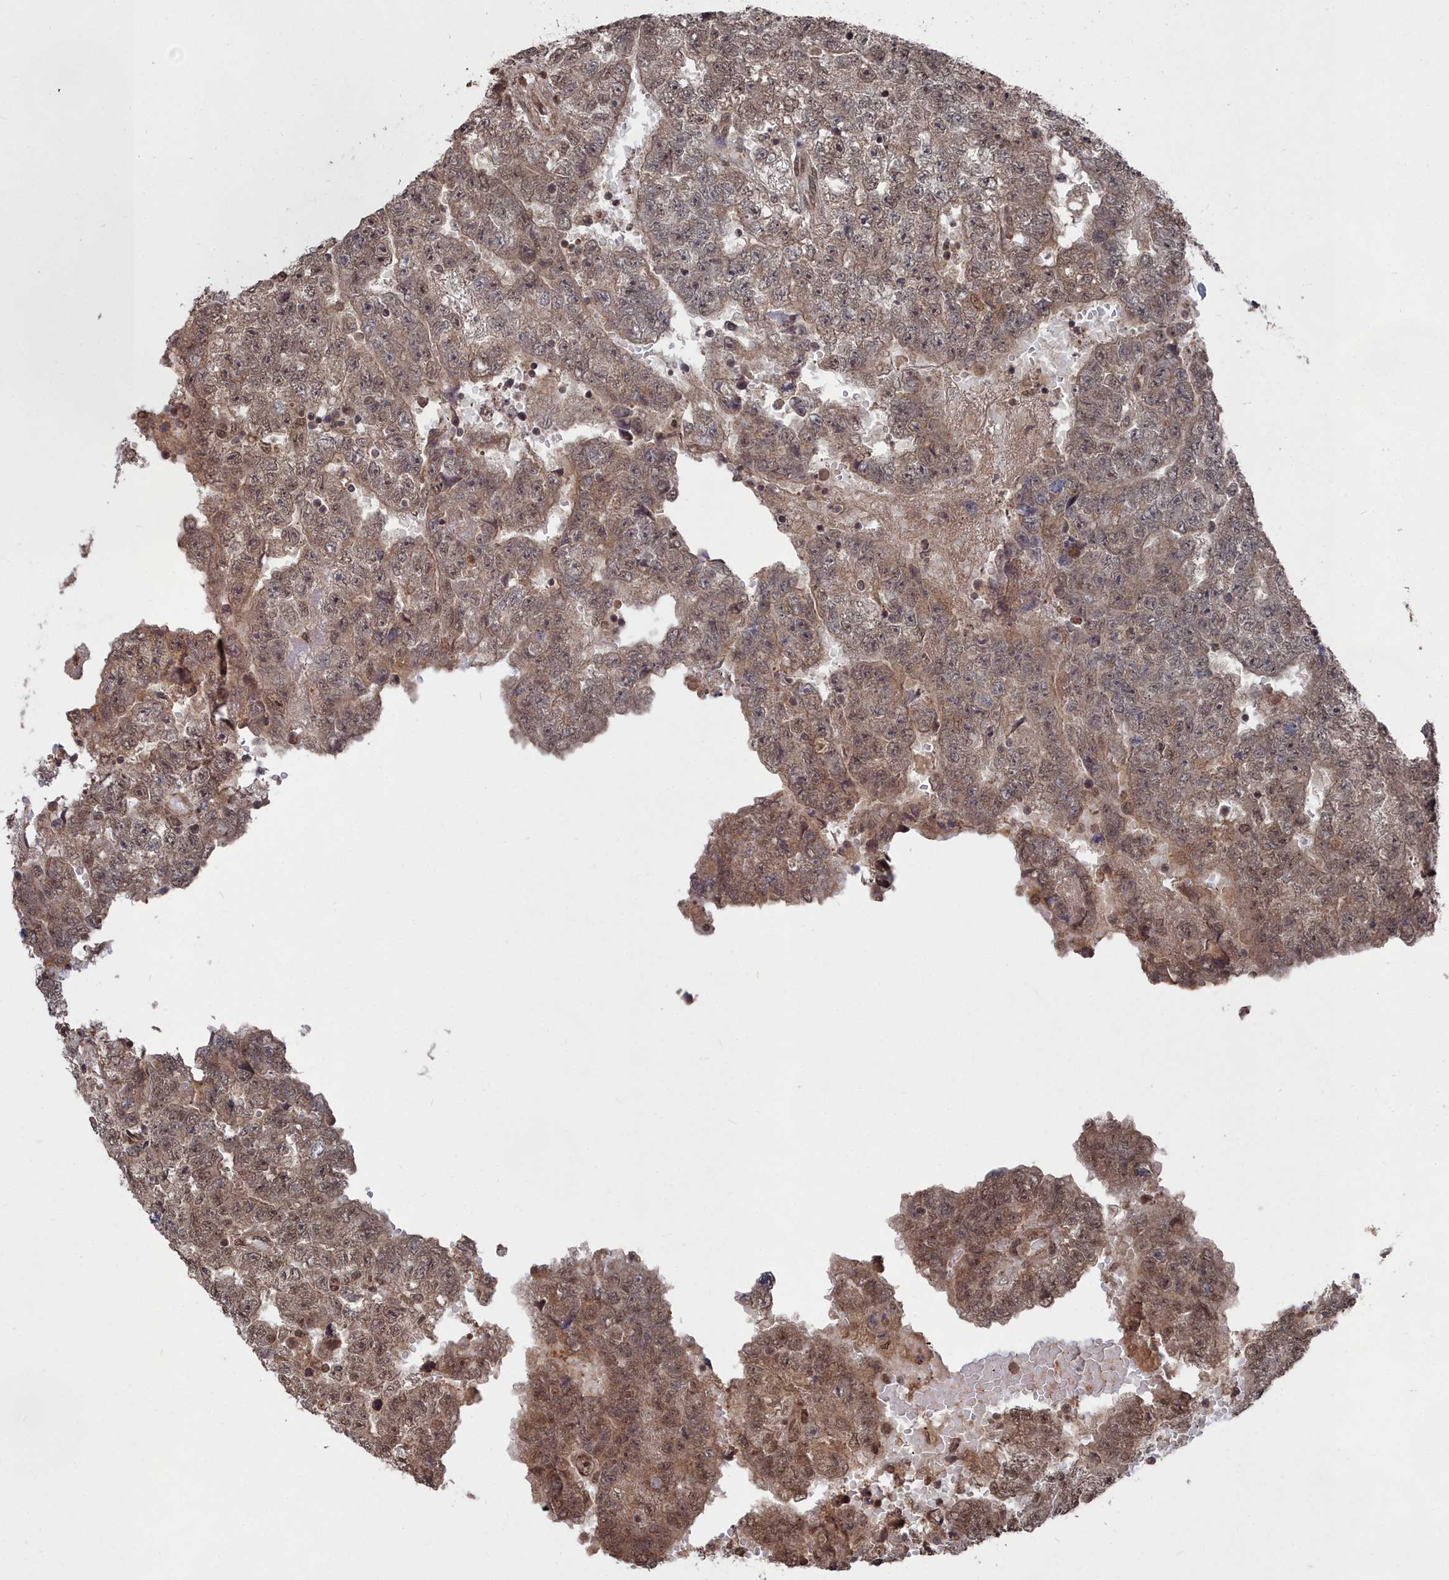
{"staining": {"intensity": "moderate", "quantity": ">75%", "location": "cytoplasmic/membranous,nuclear"}, "tissue": "testis cancer", "cell_type": "Tumor cells", "image_type": "cancer", "snomed": [{"axis": "morphology", "description": "Carcinoma, Embryonal, NOS"}, {"axis": "topography", "description": "Testis"}], "caption": "Immunohistochemistry (IHC) image of testis cancer (embryonal carcinoma) stained for a protein (brown), which displays medium levels of moderate cytoplasmic/membranous and nuclear positivity in about >75% of tumor cells.", "gene": "CCNP", "patient": {"sex": "male", "age": 25}}